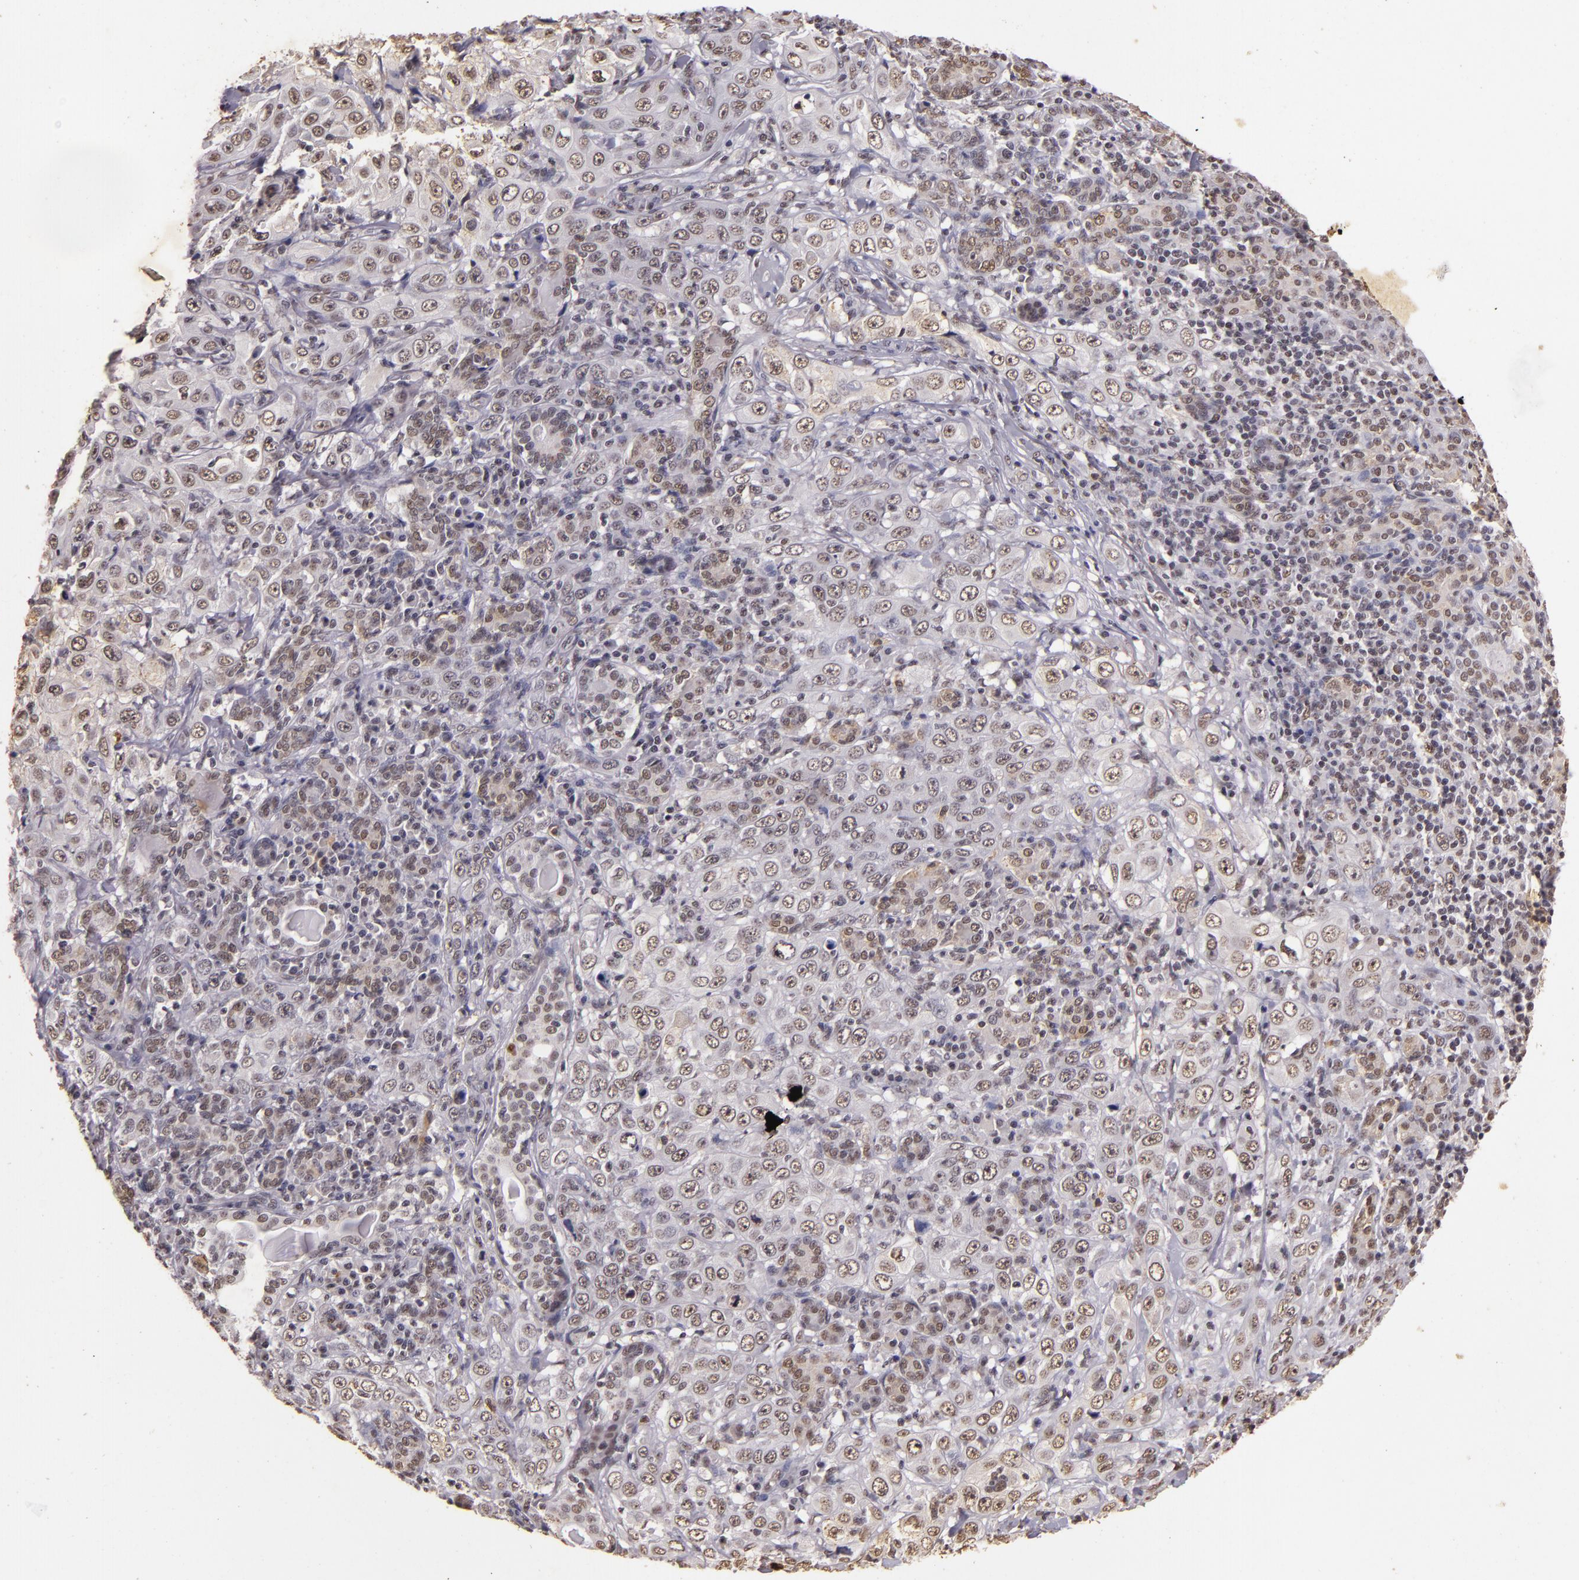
{"staining": {"intensity": "weak", "quantity": "25%-75%", "location": "nuclear"}, "tissue": "skin cancer", "cell_type": "Tumor cells", "image_type": "cancer", "snomed": [{"axis": "morphology", "description": "Squamous cell carcinoma, NOS"}, {"axis": "topography", "description": "Skin"}], "caption": "High-power microscopy captured an IHC photomicrograph of squamous cell carcinoma (skin), revealing weak nuclear expression in approximately 25%-75% of tumor cells.", "gene": "CBX3", "patient": {"sex": "male", "age": 84}}